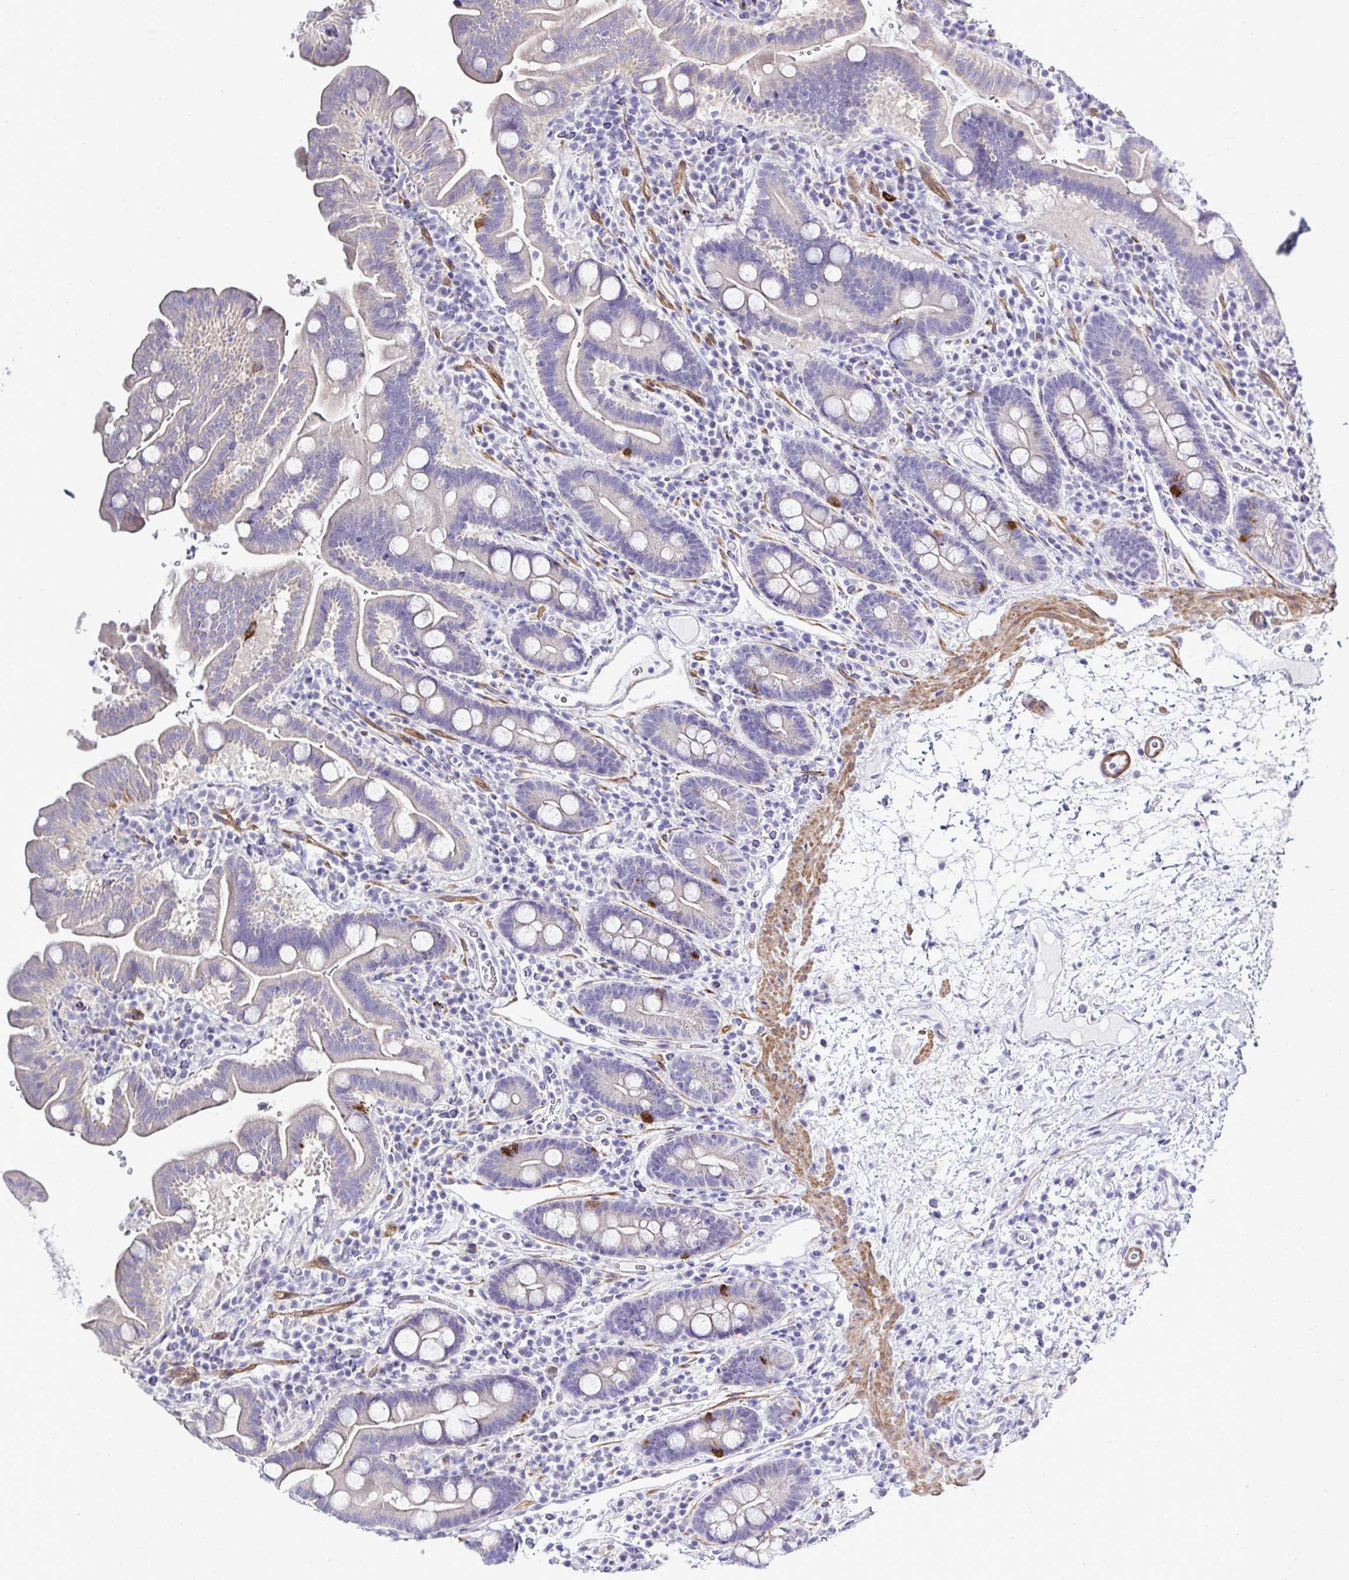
{"staining": {"intensity": "strong", "quantity": "<25%", "location": "cytoplasmic/membranous"}, "tissue": "small intestine", "cell_type": "Glandular cells", "image_type": "normal", "snomed": [{"axis": "morphology", "description": "Normal tissue, NOS"}, {"axis": "topography", "description": "Small intestine"}], "caption": "Unremarkable small intestine was stained to show a protein in brown. There is medium levels of strong cytoplasmic/membranous positivity in approximately <25% of glandular cells. (IHC, brightfield microscopy, high magnification).", "gene": "MED11", "patient": {"sex": "male", "age": 26}}